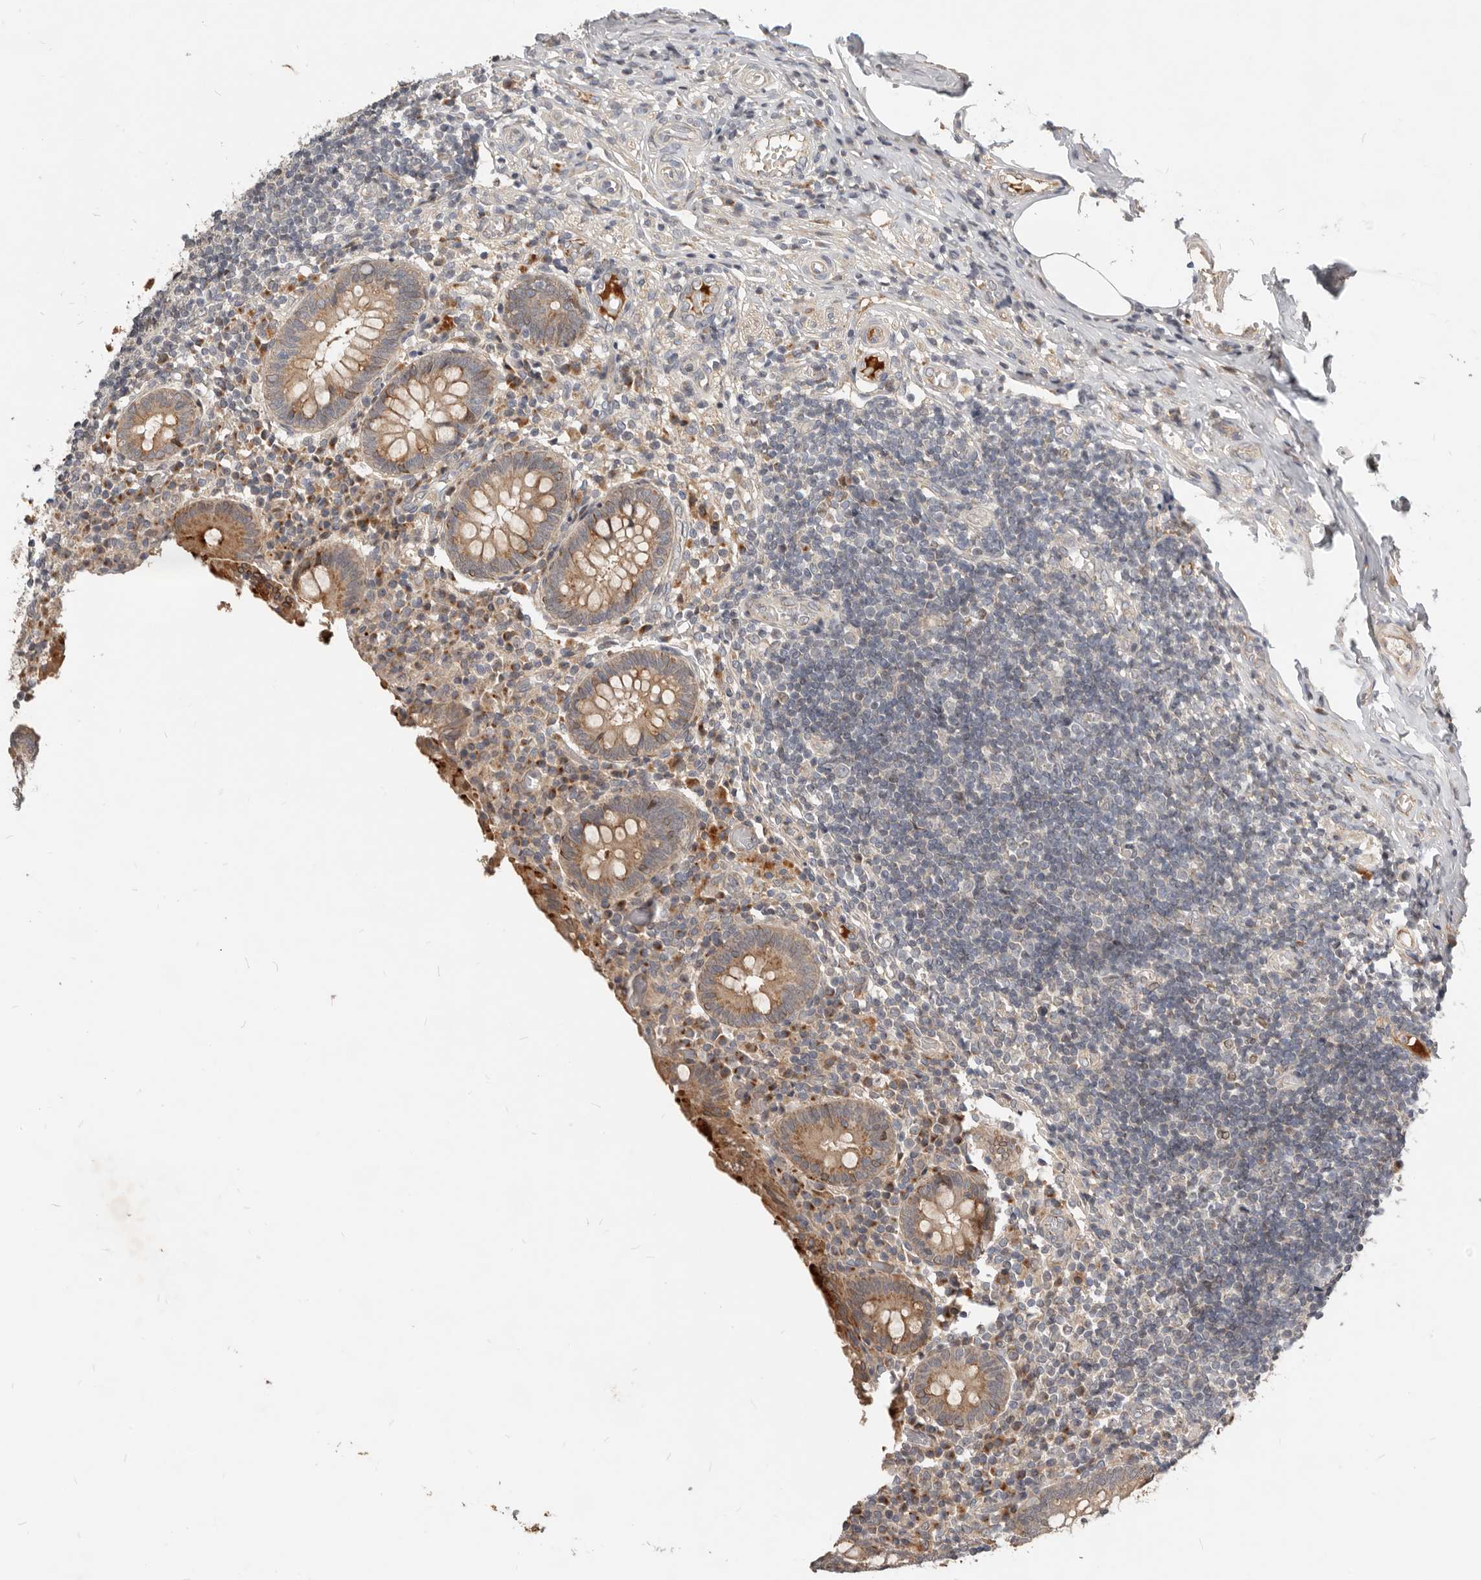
{"staining": {"intensity": "moderate", "quantity": "25%-75%", "location": "cytoplasmic/membranous"}, "tissue": "appendix", "cell_type": "Glandular cells", "image_type": "normal", "snomed": [{"axis": "morphology", "description": "Normal tissue, NOS"}, {"axis": "topography", "description": "Appendix"}], "caption": "Immunohistochemistry staining of unremarkable appendix, which demonstrates medium levels of moderate cytoplasmic/membranous positivity in approximately 25%-75% of glandular cells indicating moderate cytoplasmic/membranous protein positivity. The staining was performed using DAB (brown) for protein detection and nuclei were counterstained in hematoxylin (blue).", "gene": "NPY4R2", "patient": {"sex": "female", "age": 17}}